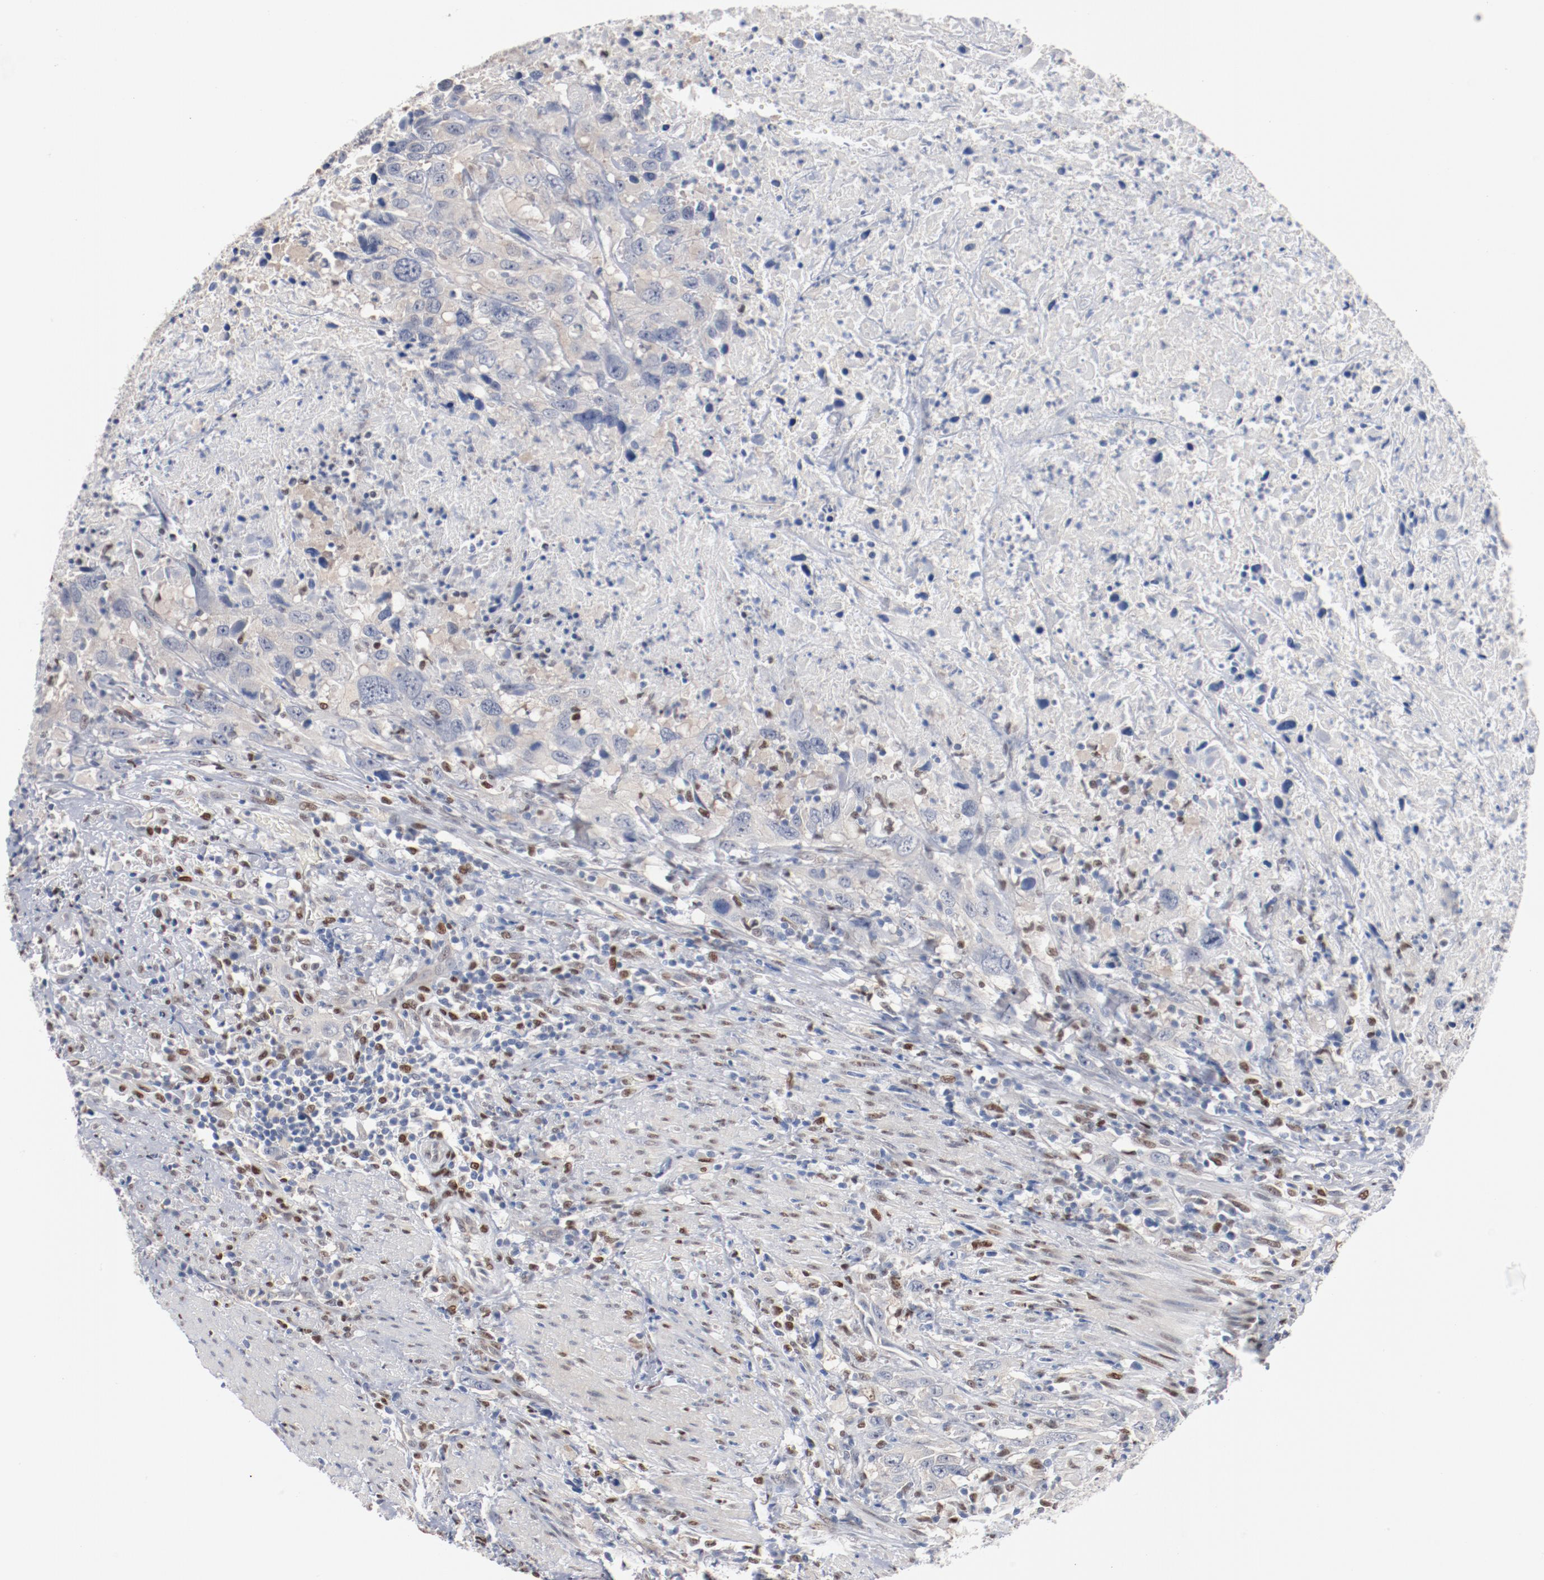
{"staining": {"intensity": "negative", "quantity": "none", "location": "none"}, "tissue": "urothelial cancer", "cell_type": "Tumor cells", "image_type": "cancer", "snomed": [{"axis": "morphology", "description": "Urothelial carcinoma, High grade"}, {"axis": "topography", "description": "Urinary bladder"}], "caption": "Immunohistochemistry photomicrograph of urothelial cancer stained for a protein (brown), which displays no staining in tumor cells.", "gene": "ZEB2", "patient": {"sex": "male", "age": 61}}